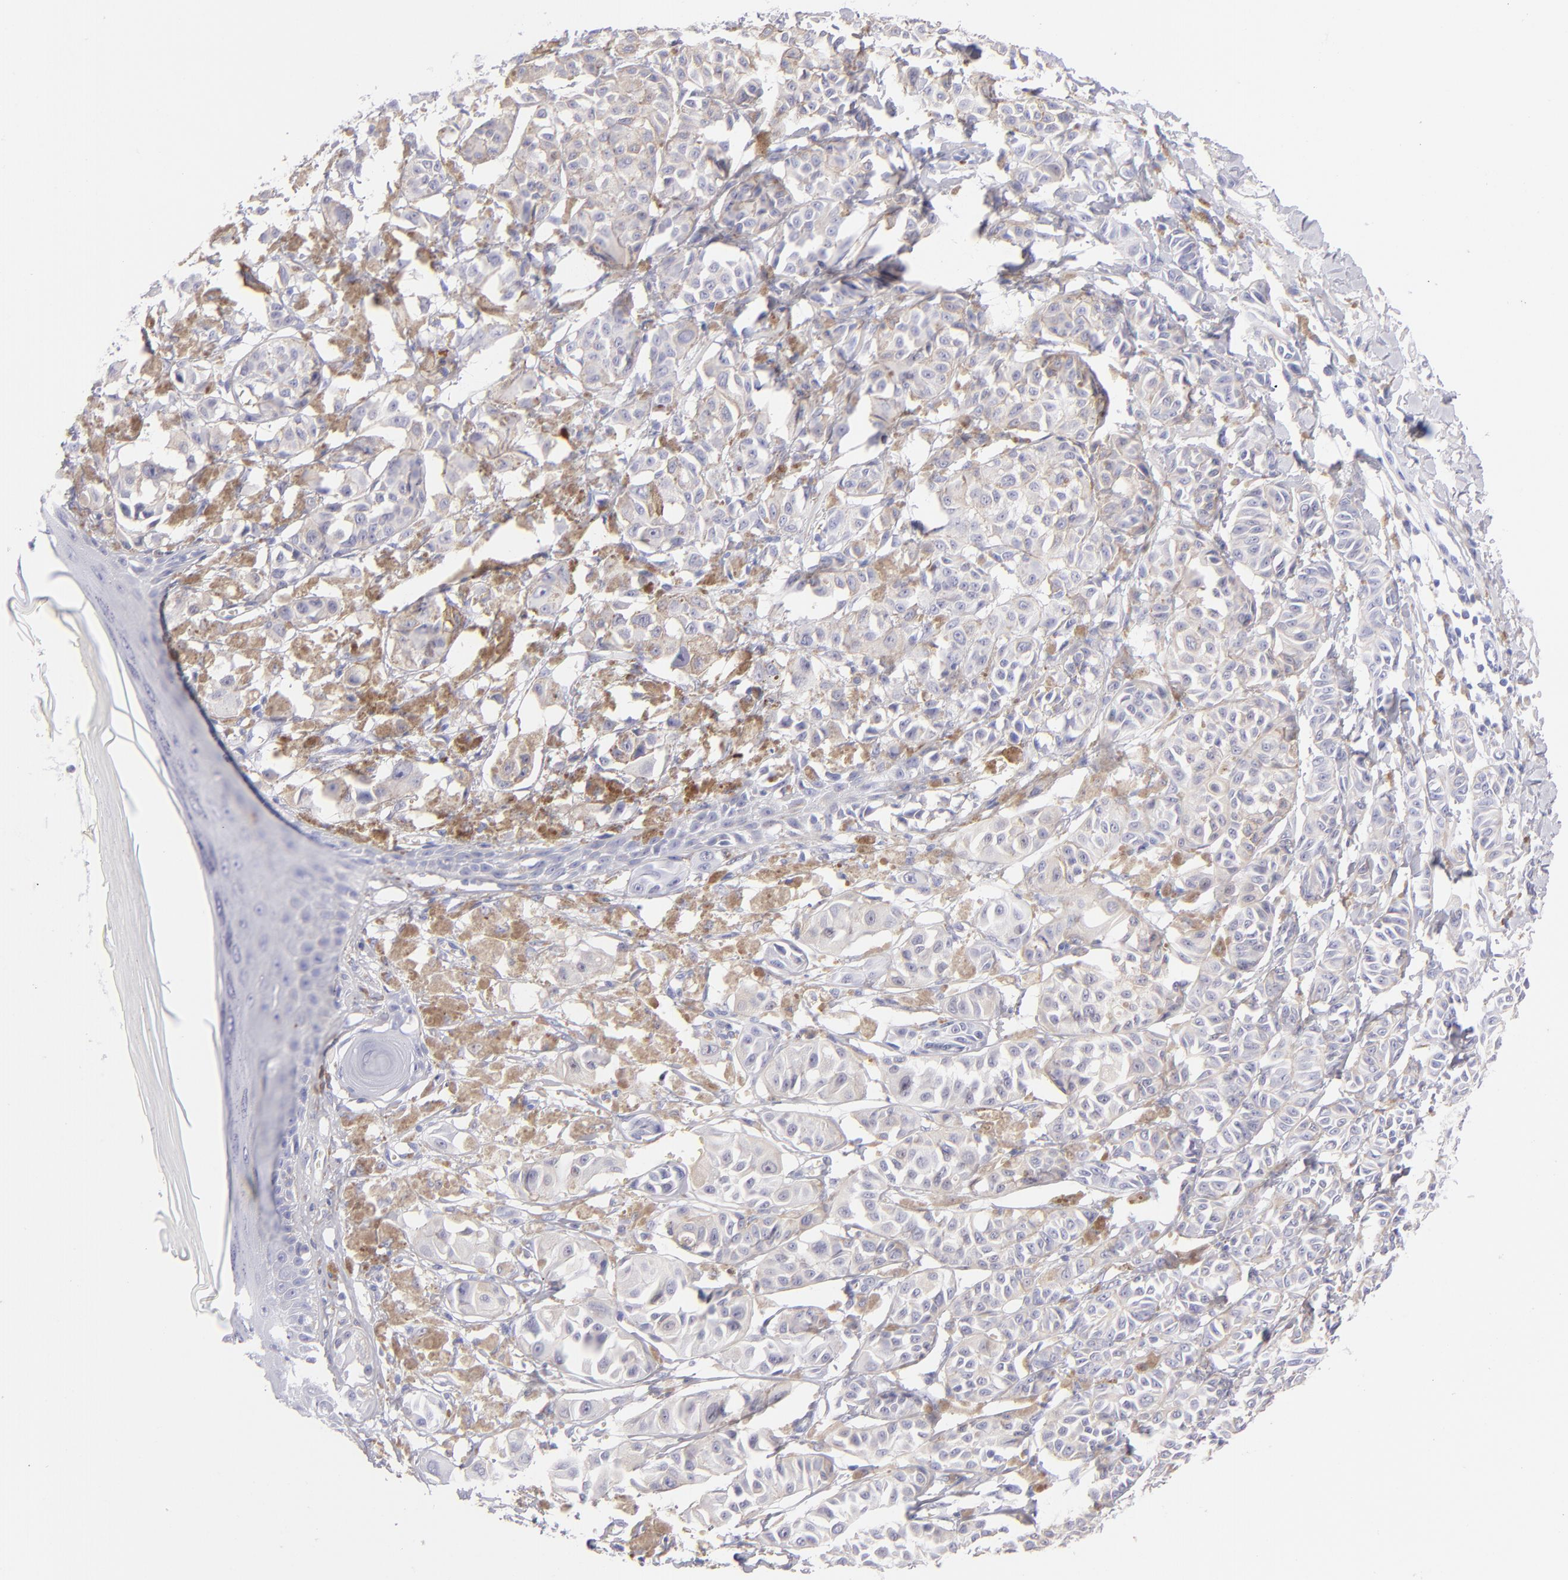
{"staining": {"intensity": "negative", "quantity": "none", "location": "none"}, "tissue": "melanoma", "cell_type": "Tumor cells", "image_type": "cancer", "snomed": [{"axis": "morphology", "description": "Malignant melanoma, NOS"}, {"axis": "topography", "description": "Skin"}], "caption": "IHC of melanoma displays no expression in tumor cells.", "gene": "PRPH", "patient": {"sex": "male", "age": 76}}